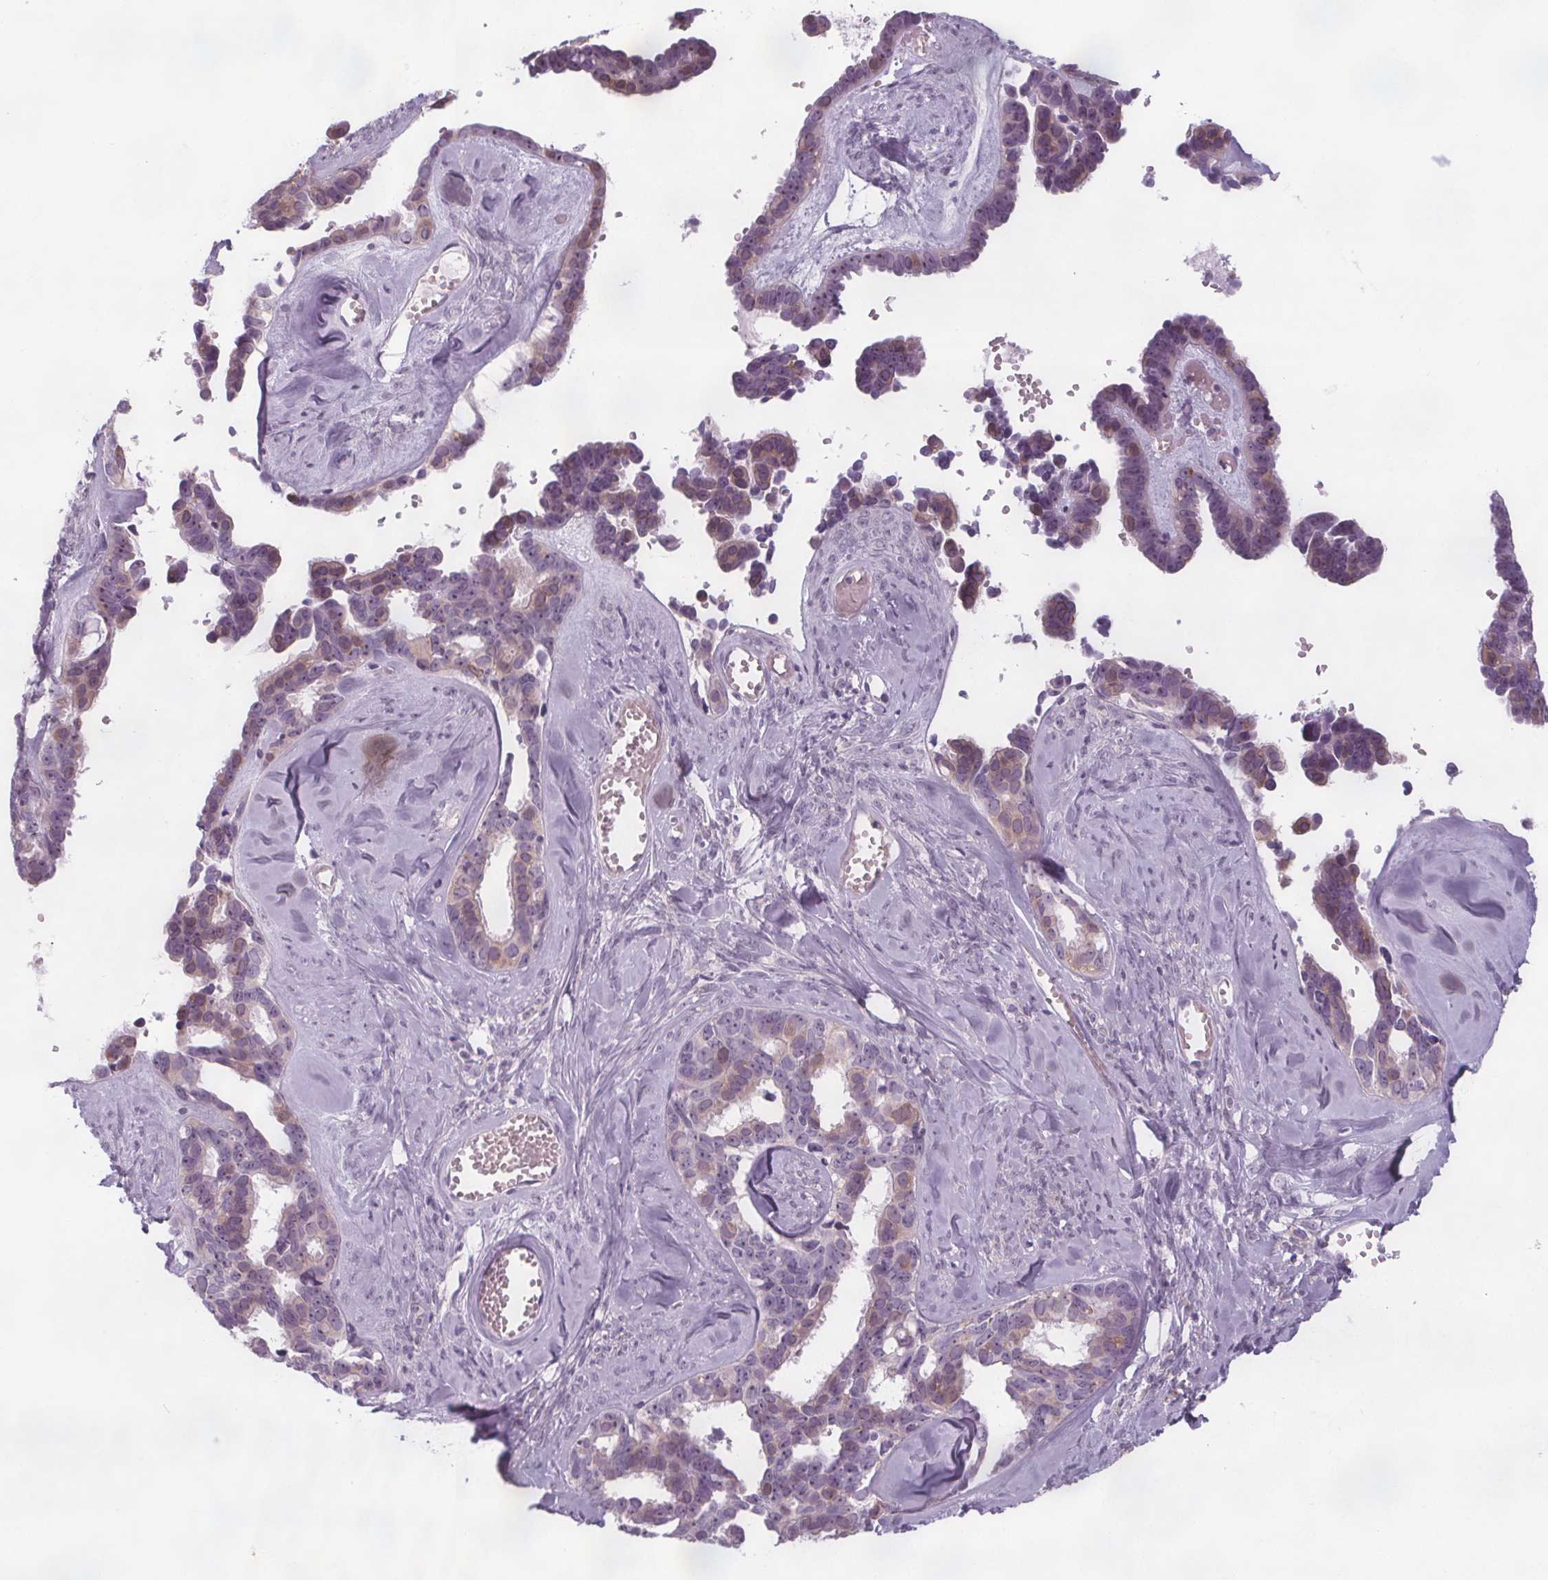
{"staining": {"intensity": "weak", "quantity": "25%-75%", "location": "cytoplasmic/membranous,nuclear"}, "tissue": "ovarian cancer", "cell_type": "Tumor cells", "image_type": "cancer", "snomed": [{"axis": "morphology", "description": "Cystadenocarcinoma, serous, NOS"}, {"axis": "topography", "description": "Ovary"}], "caption": "About 25%-75% of tumor cells in human ovarian cancer show weak cytoplasmic/membranous and nuclear protein positivity as visualized by brown immunohistochemical staining.", "gene": "NOLC1", "patient": {"sex": "female", "age": 69}}